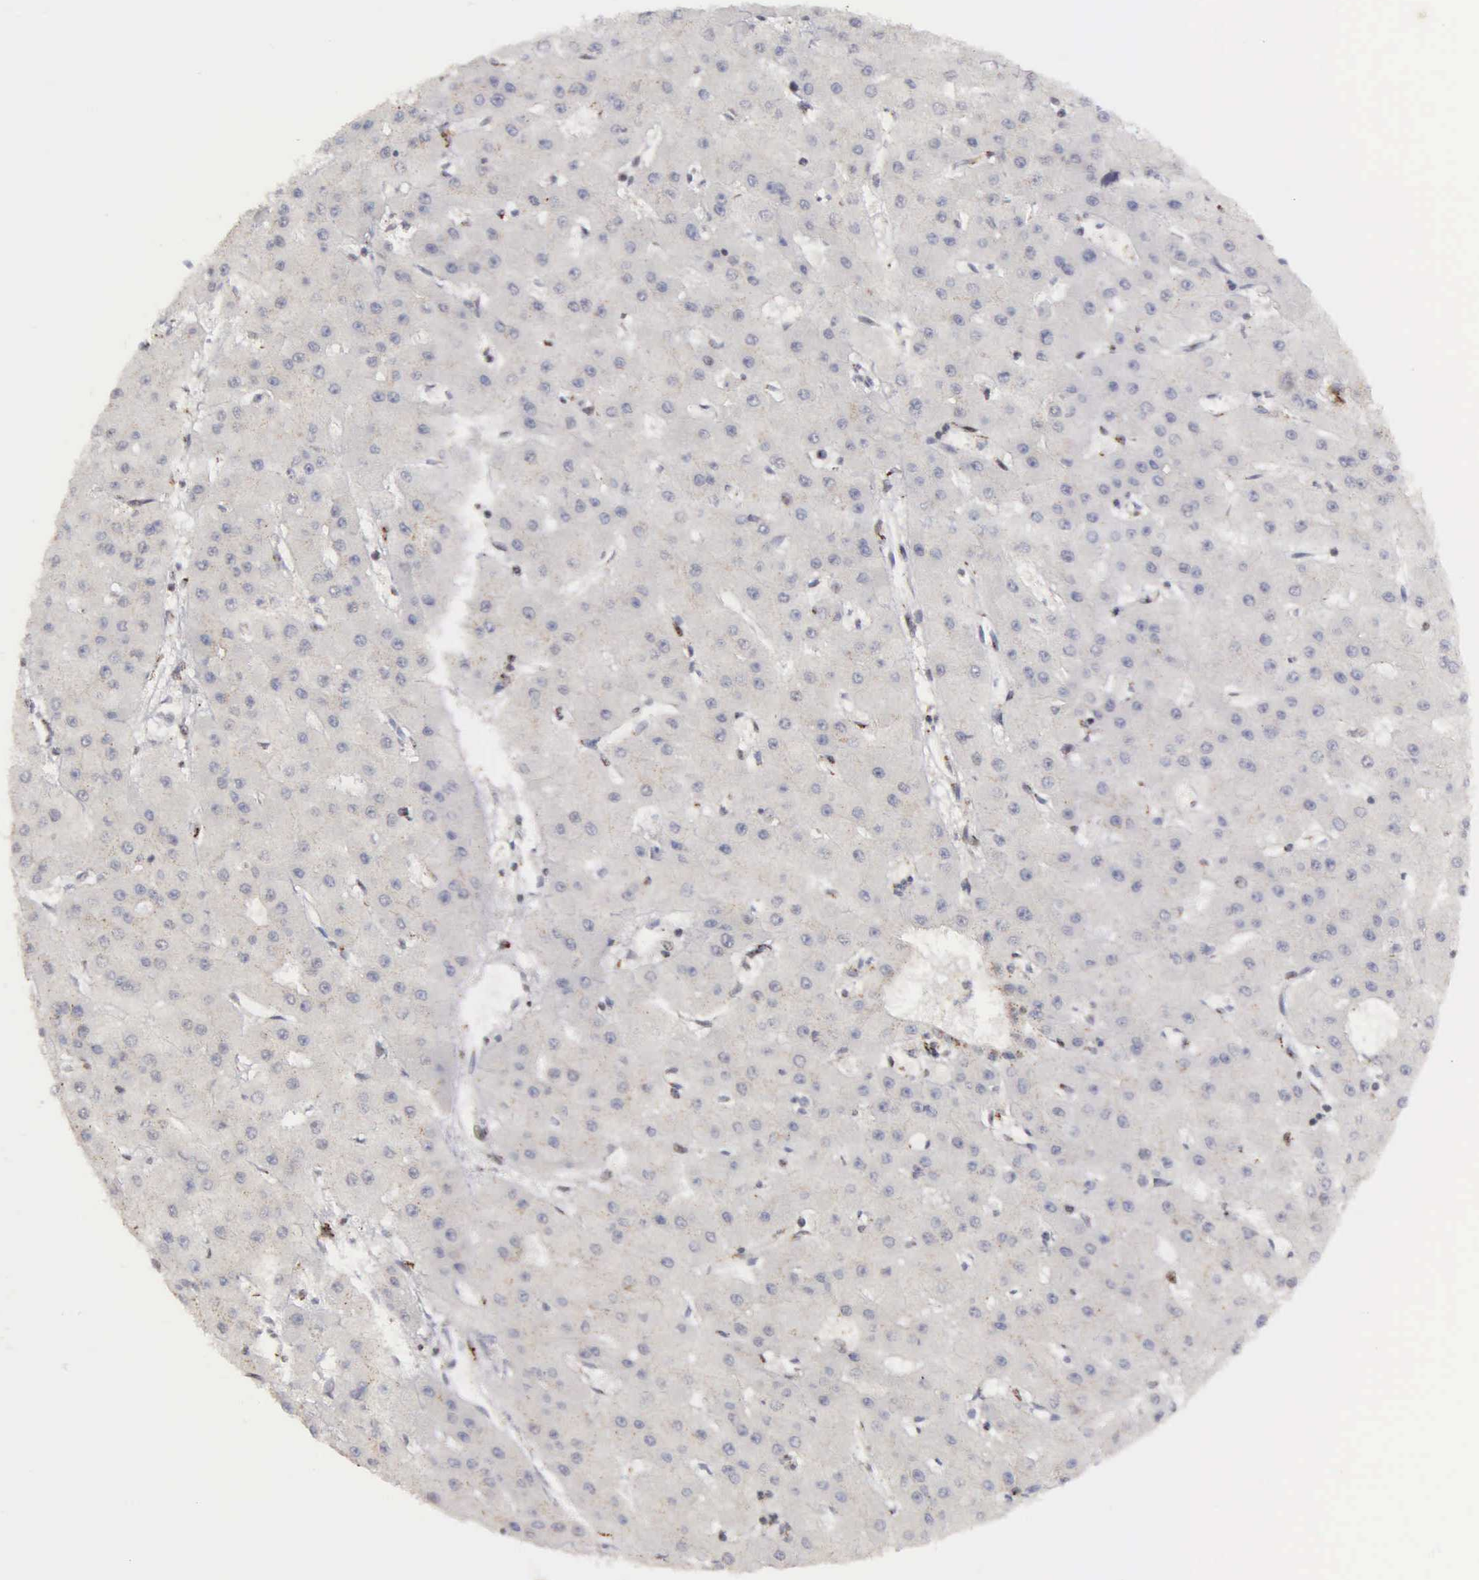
{"staining": {"intensity": "weak", "quantity": "25%-75%", "location": "cytoplasmic/membranous"}, "tissue": "liver cancer", "cell_type": "Tumor cells", "image_type": "cancer", "snomed": [{"axis": "morphology", "description": "Carcinoma, Hepatocellular, NOS"}, {"axis": "topography", "description": "Liver"}], "caption": "The image displays a brown stain indicating the presence of a protein in the cytoplasmic/membranous of tumor cells in liver hepatocellular carcinoma.", "gene": "GTF2A1", "patient": {"sex": "female", "age": 52}}